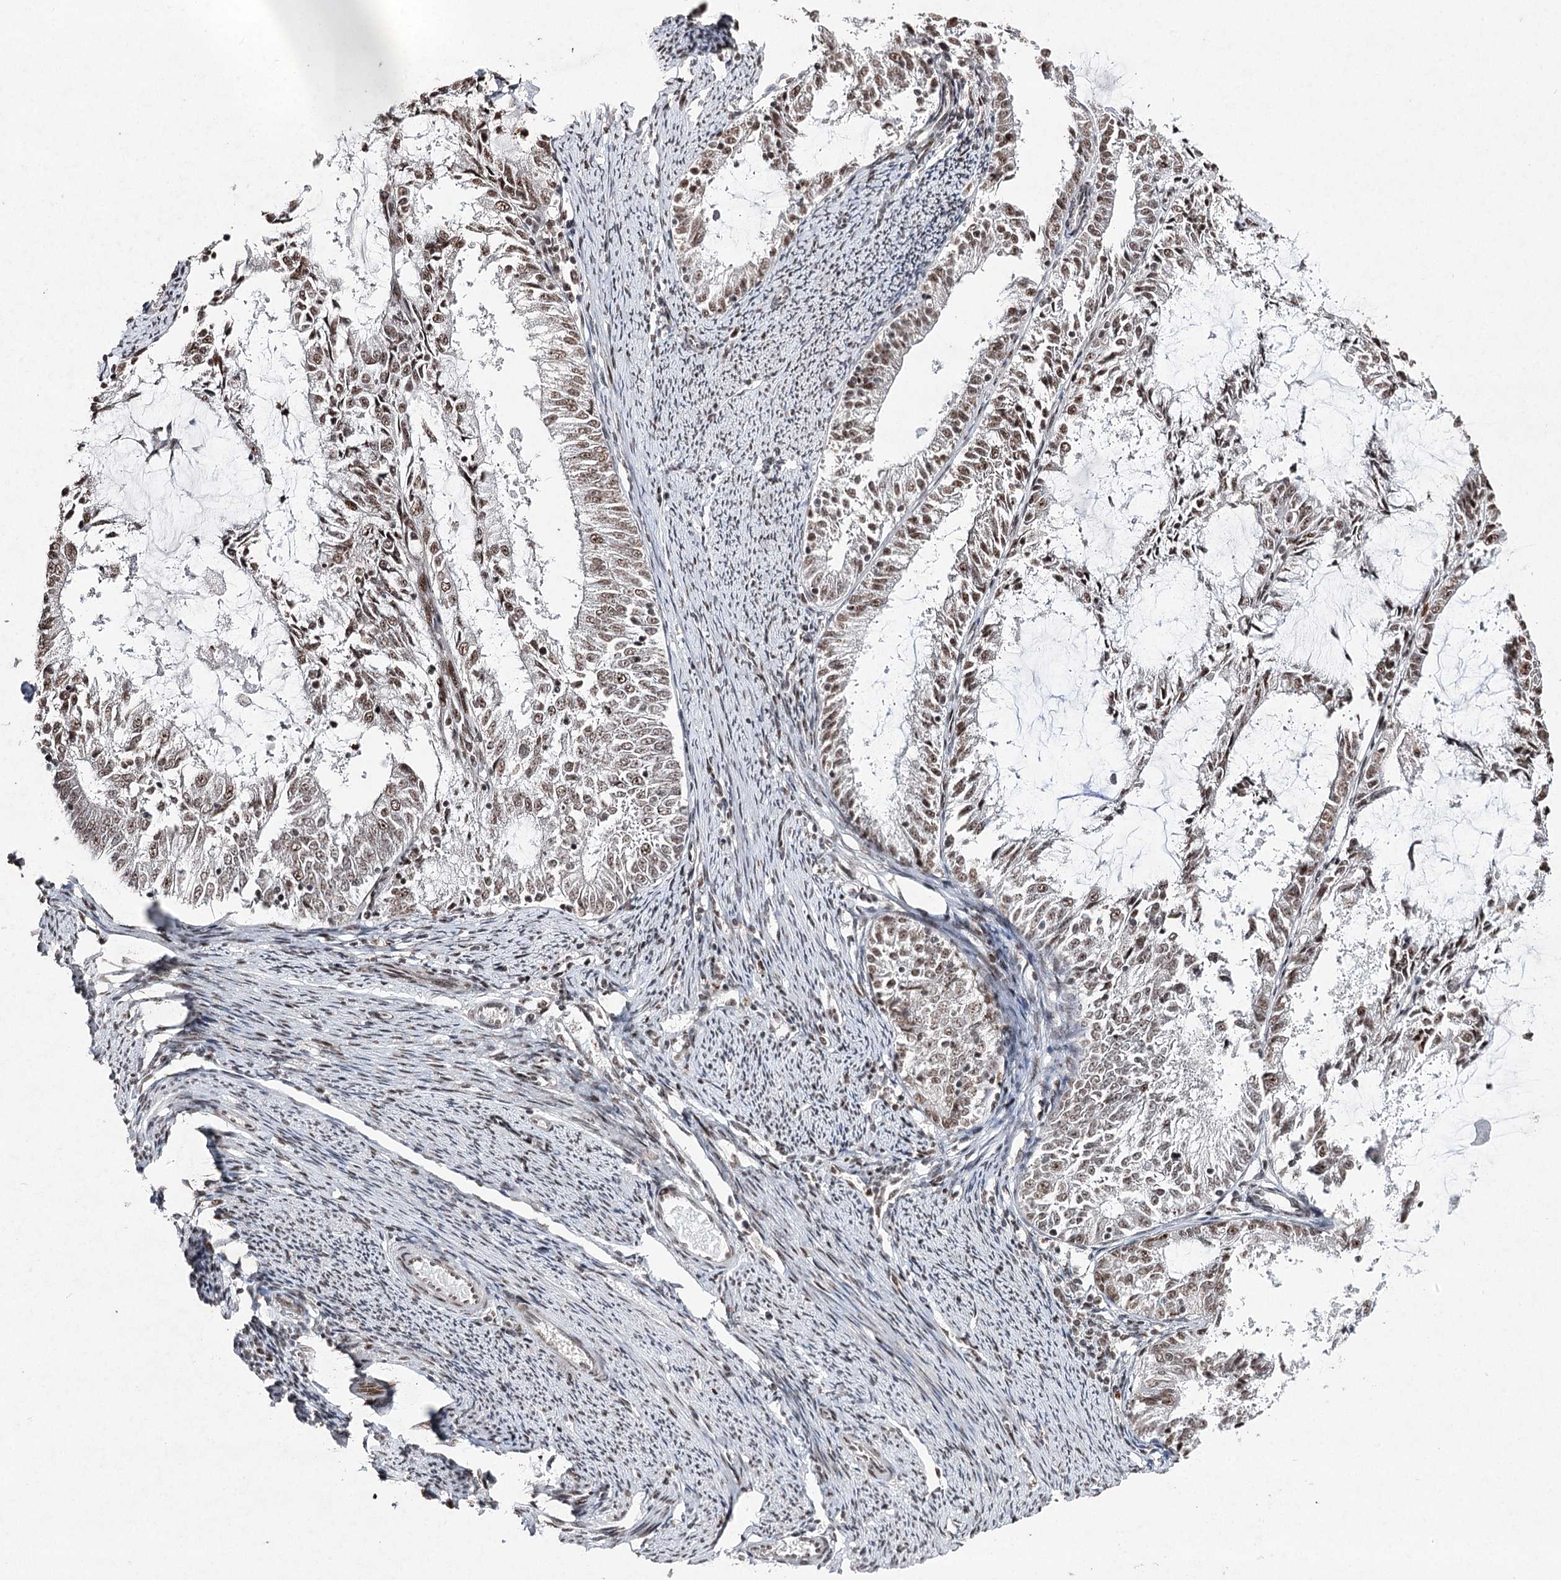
{"staining": {"intensity": "moderate", "quantity": ">75%", "location": "nuclear"}, "tissue": "endometrial cancer", "cell_type": "Tumor cells", "image_type": "cancer", "snomed": [{"axis": "morphology", "description": "Adenocarcinoma, NOS"}, {"axis": "topography", "description": "Endometrium"}], "caption": "Immunohistochemical staining of human endometrial cancer reveals medium levels of moderate nuclear protein expression in approximately >75% of tumor cells.", "gene": "PDCD4", "patient": {"sex": "female", "age": 57}}